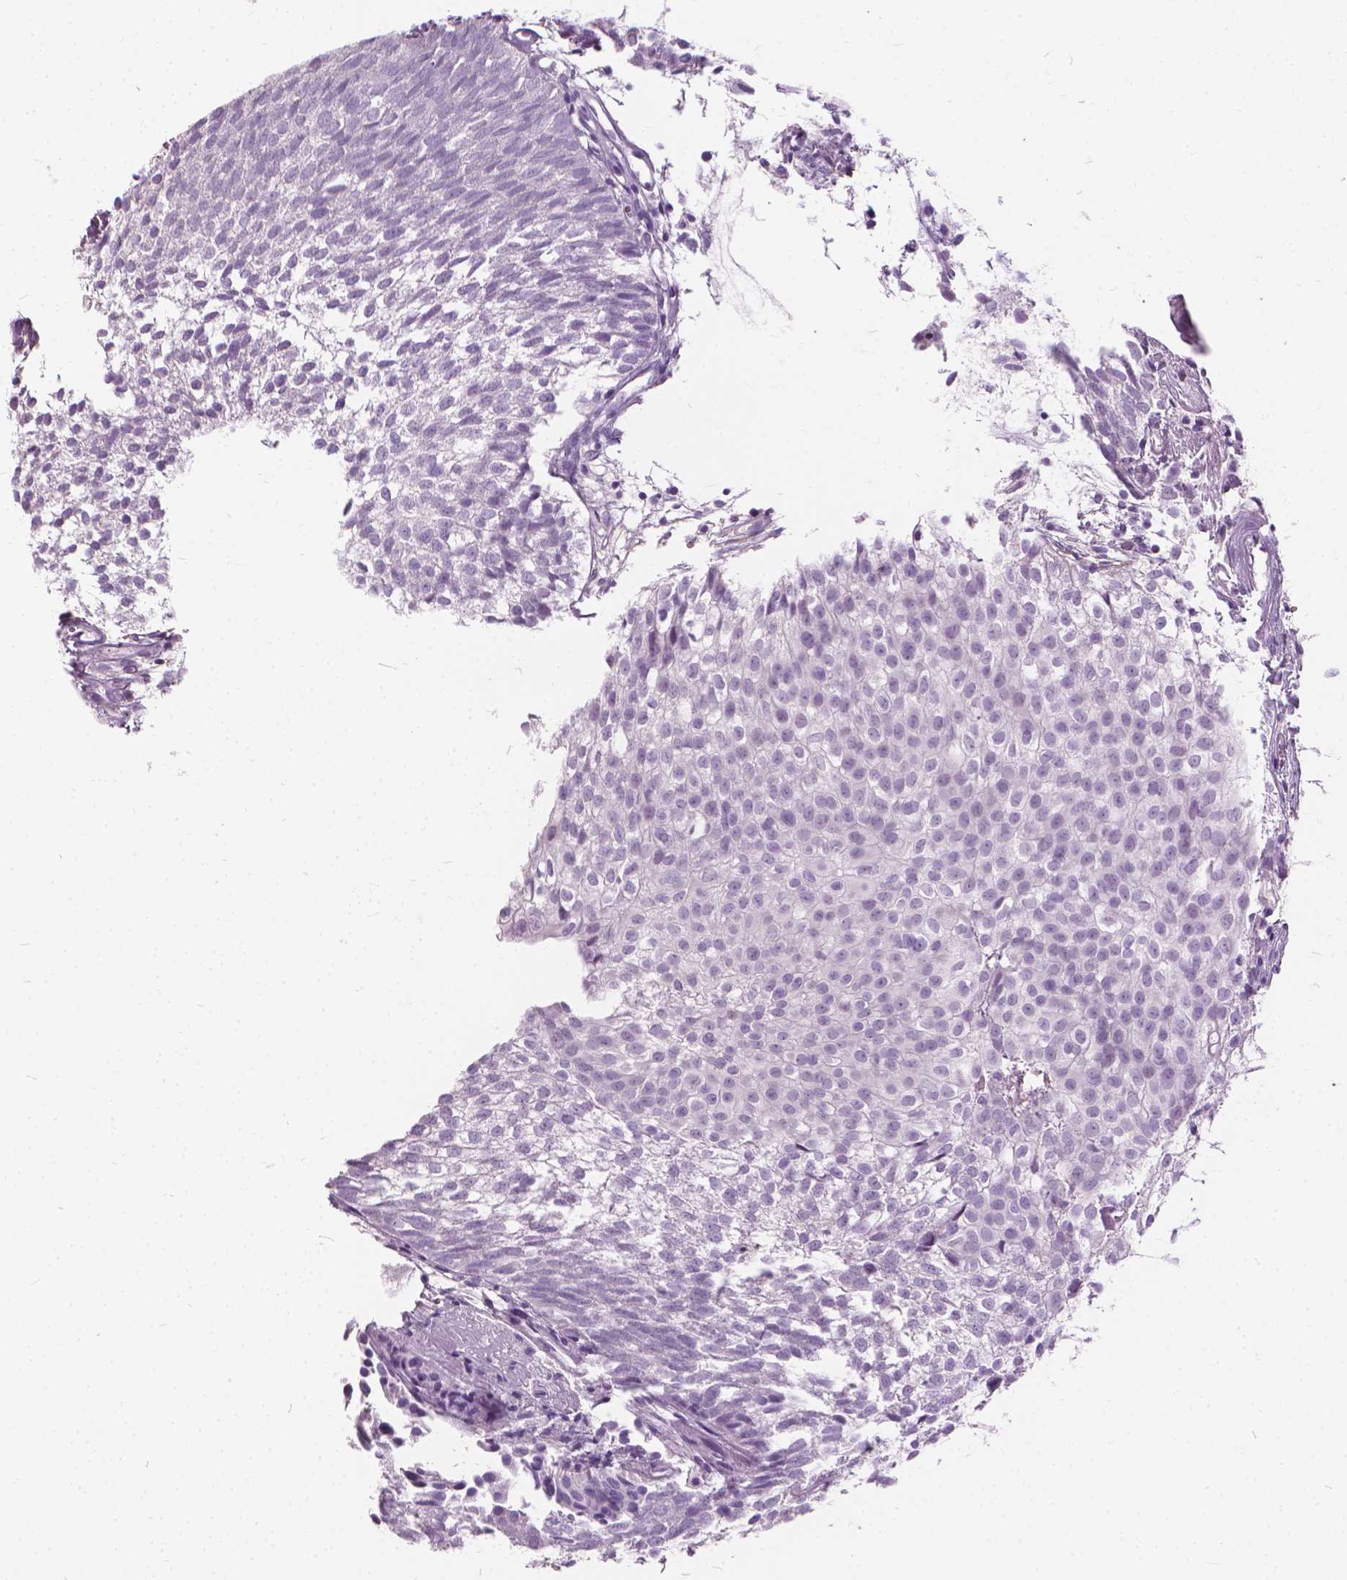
{"staining": {"intensity": "negative", "quantity": "none", "location": "none"}, "tissue": "urothelial cancer", "cell_type": "Tumor cells", "image_type": "cancer", "snomed": [{"axis": "morphology", "description": "Urothelial carcinoma, Low grade"}, {"axis": "topography", "description": "Urinary bladder"}], "caption": "Urothelial carcinoma (low-grade) was stained to show a protein in brown. There is no significant positivity in tumor cells.", "gene": "DNM1", "patient": {"sex": "male", "age": 70}}